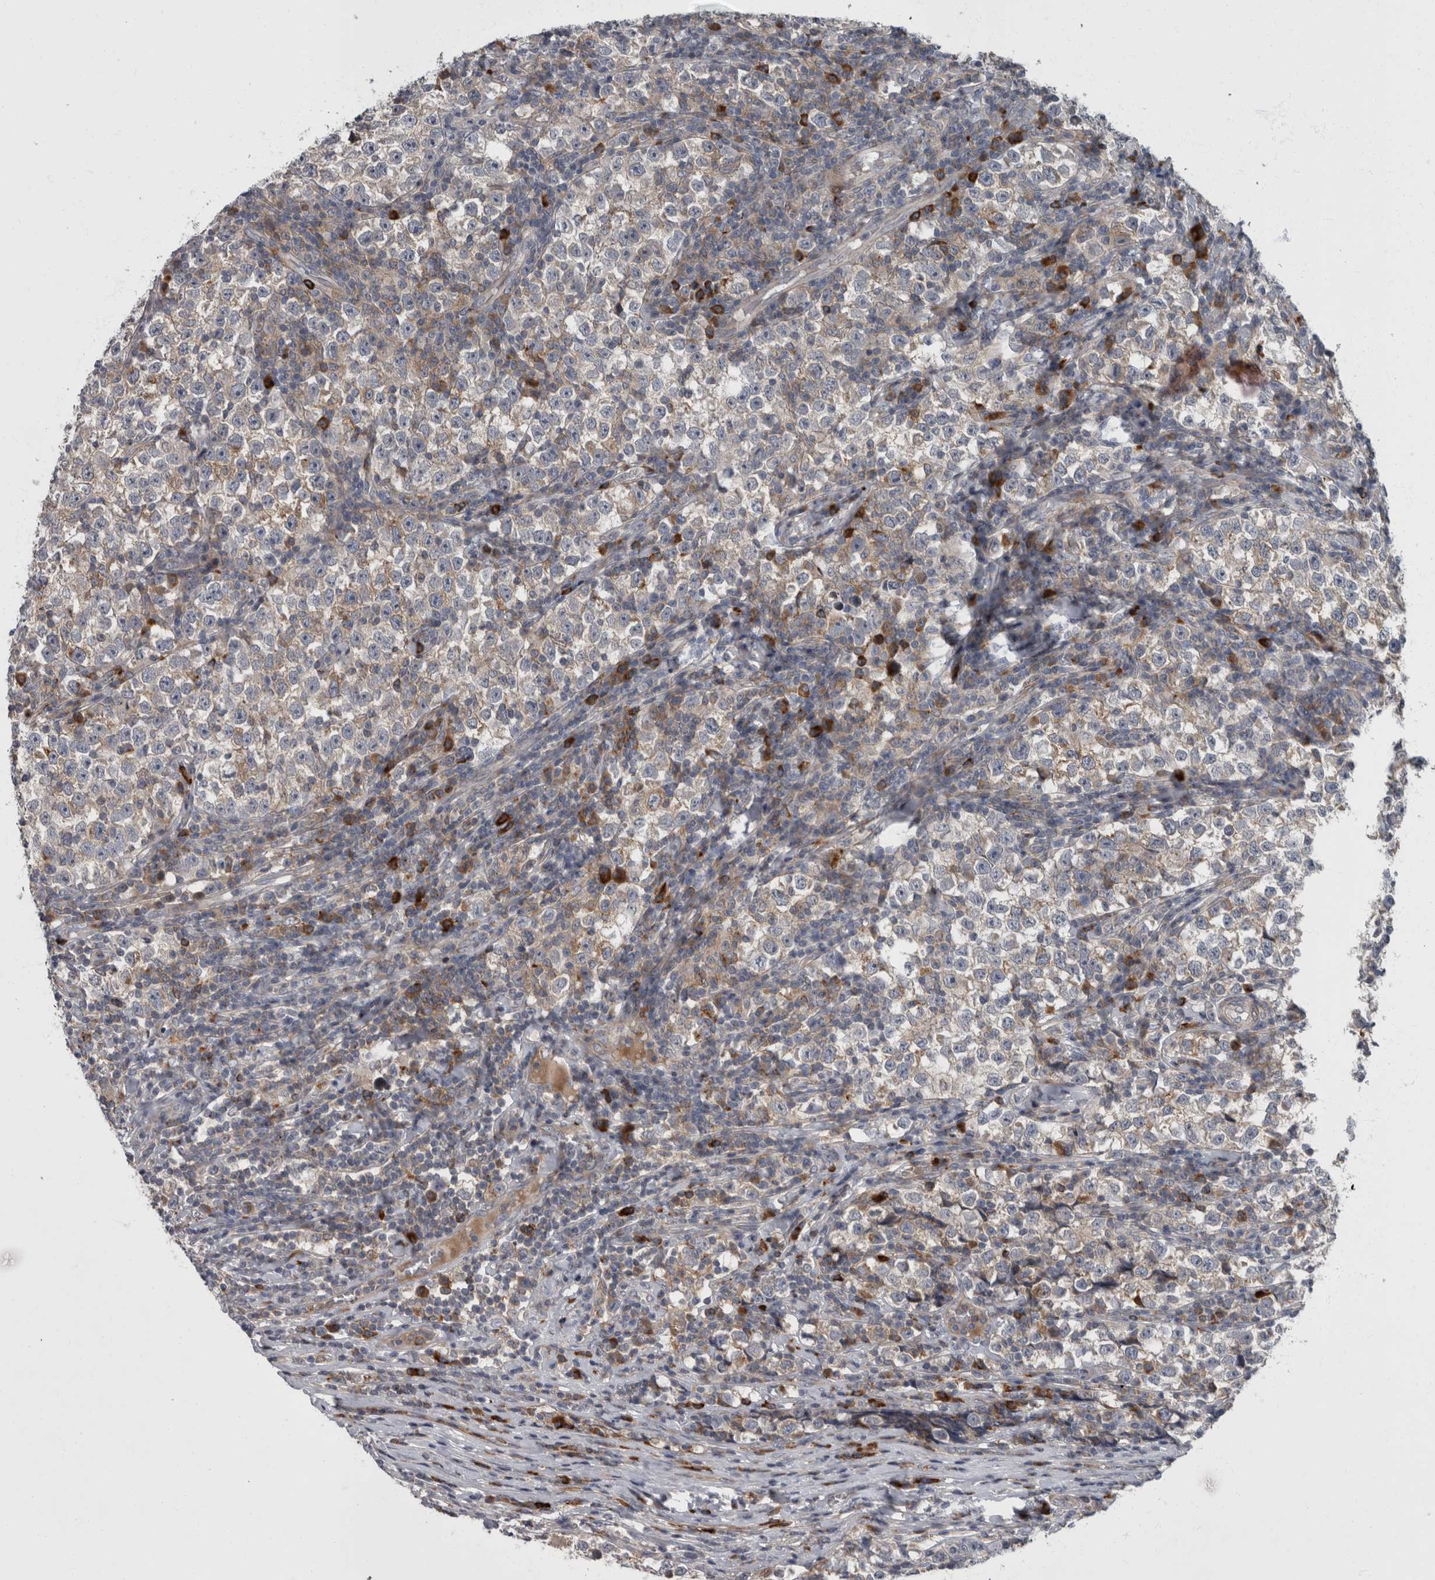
{"staining": {"intensity": "weak", "quantity": "25%-75%", "location": "cytoplasmic/membranous"}, "tissue": "testis cancer", "cell_type": "Tumor cells", "image_type": "cancer", "snomed": [{"axis": "morphology", "description": "Normal tissue, NOS"}, {"axis": "morphology", "description": "Seminoma, NOS"}, {"axis": "topography", "description": "Testis"}], "caption": "Immunohistochemical staining of testis seminoma reveals low levels of weak cytoplasmic/membranous expression in approximately 25%-75% of tumor cells.", "gene": "CDC42BPG", "patient": {"sex": "male", "age": 43}}